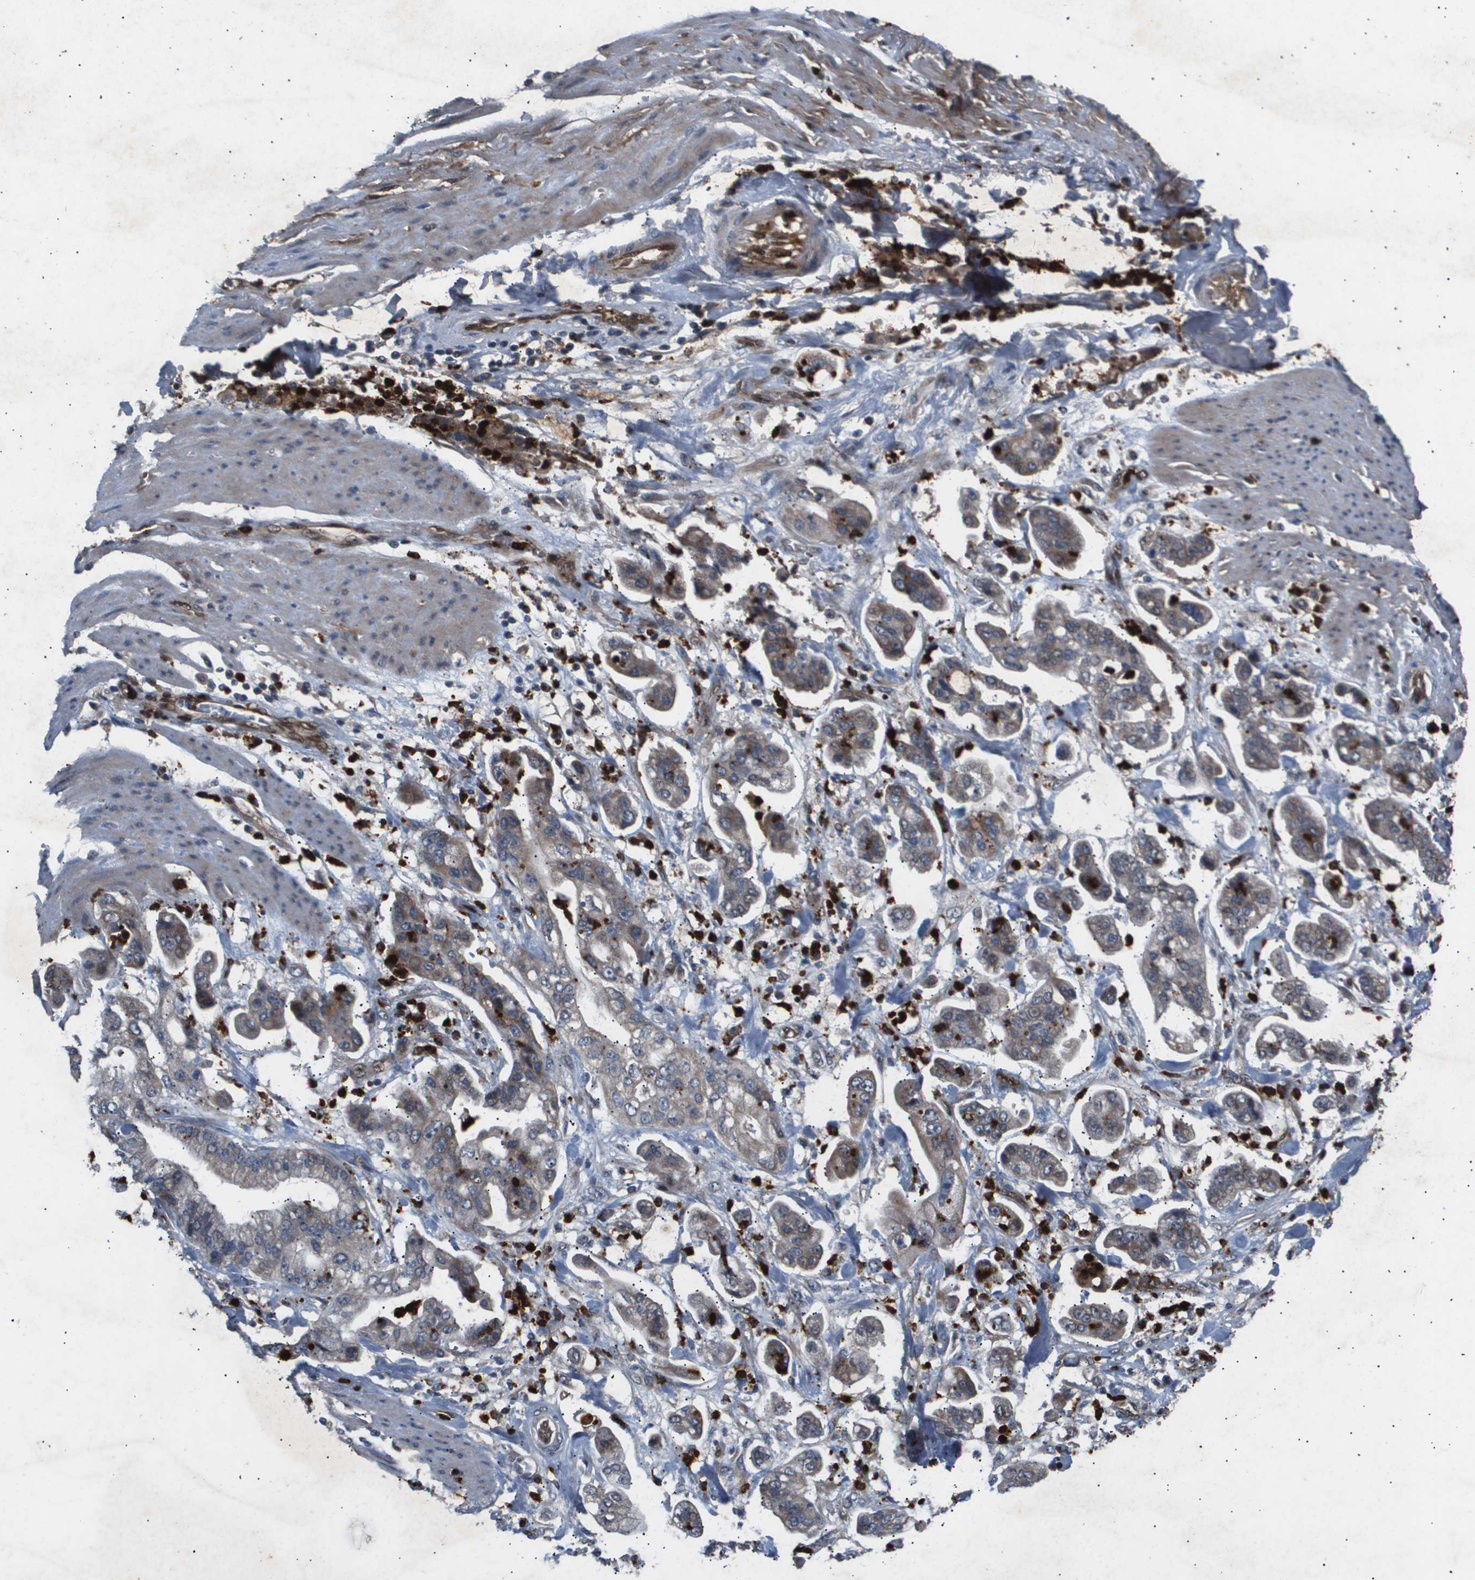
{"staining": {"intensity": "weak", "quantity": "25%-75%", "location": "cytoplasmic/membranous"}, "tissue": "stomach cancer", "cell_type": "Tumor cells", "image_type": "cancer", "snomed": [{"axis": "morphology", "description": "Adenocarcinoma, NOS"}, {"axis": "topography", "description": "Stomach"}], "caption": "A brown stain labels weak cytoplasmic/membranous expression of a protein in human stomach cancer (adenocarcinoma) tumor cells.", "gene": "ERG", "patient": {"sex": "male", "age": 62}}